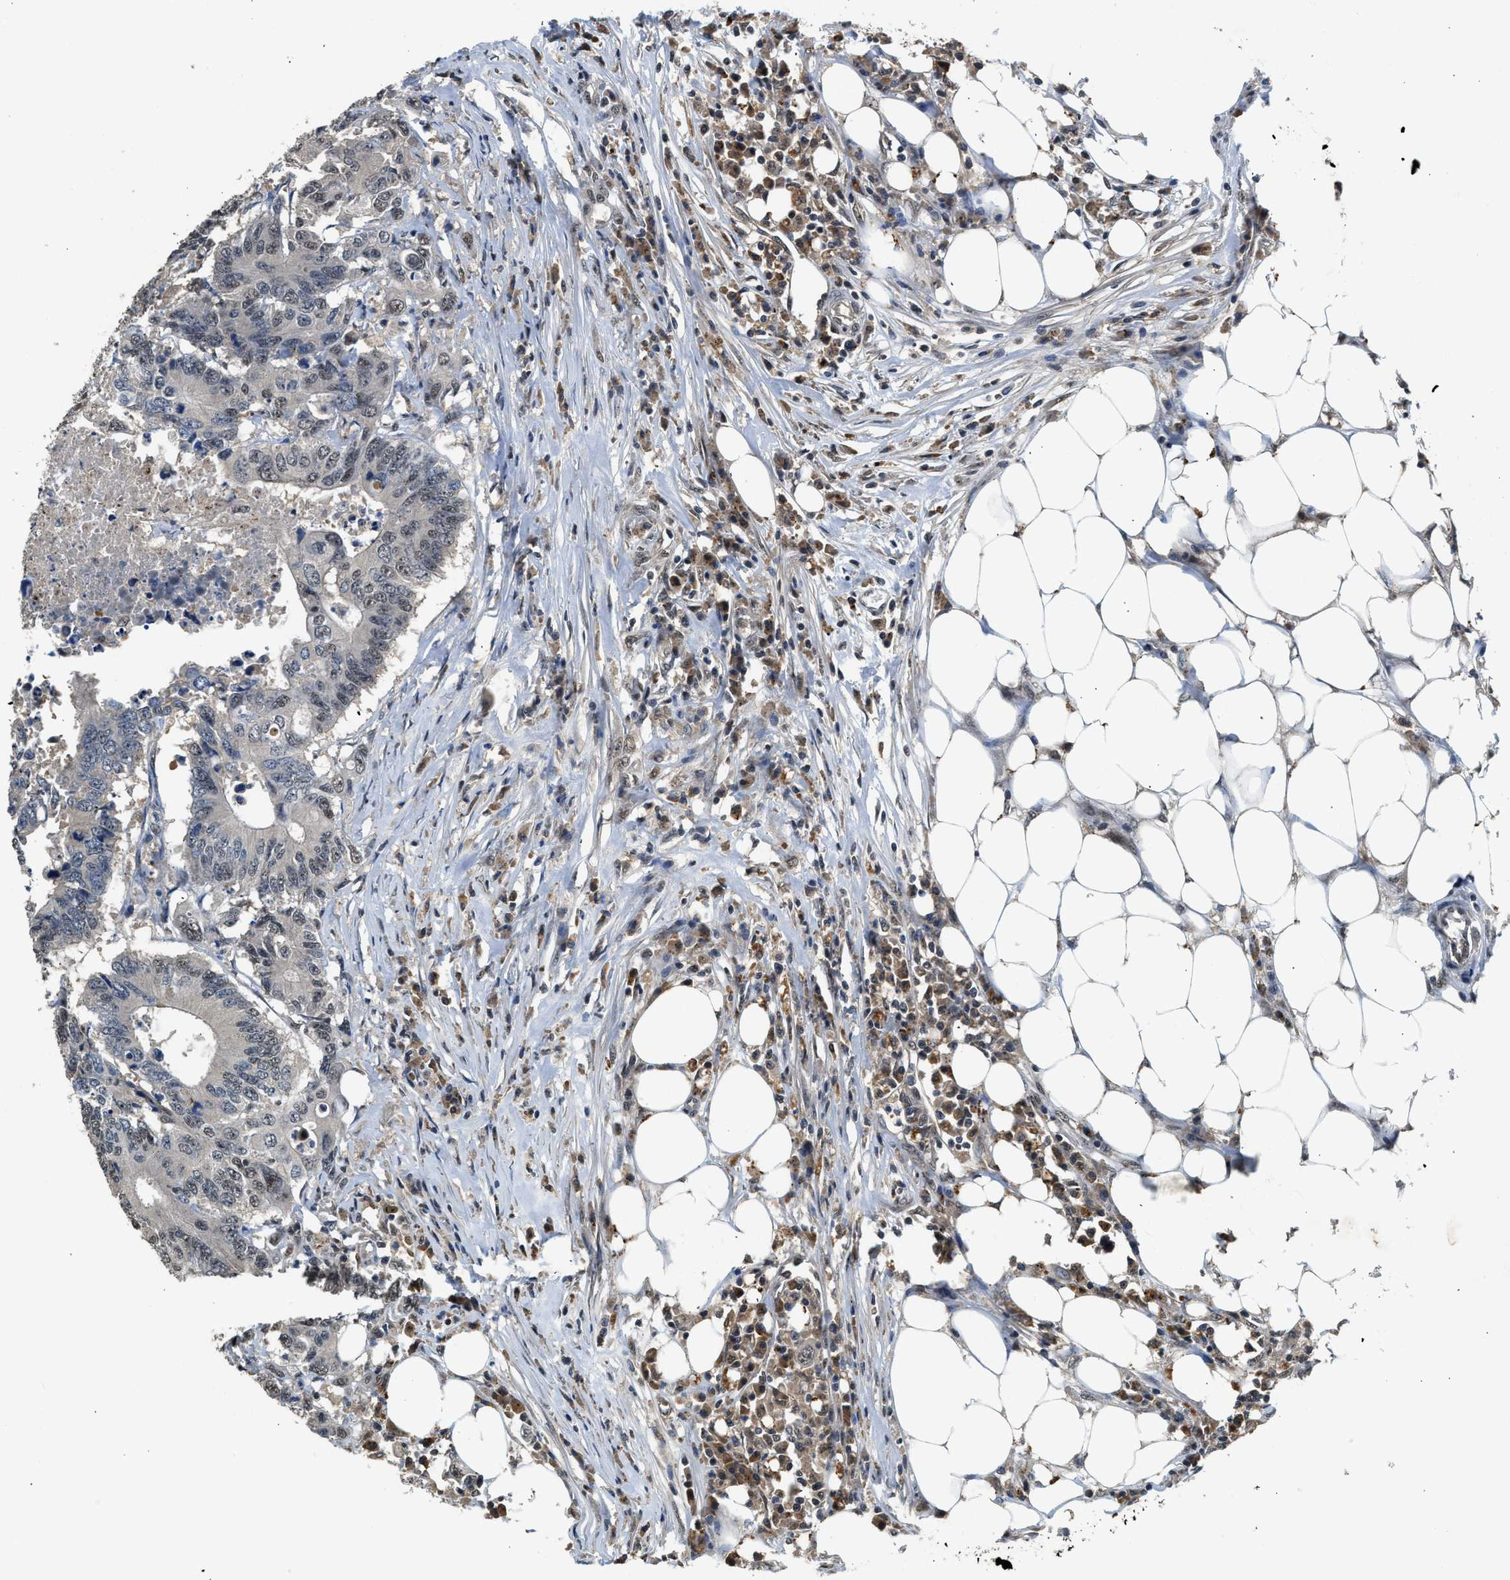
{"staining": {"intensity": "moderate", "quantity": "<25%", "location": "nuclear"}, "tissue": "colorectal cancer", "cell_type": "Tumor cells", "image_type": "cancer", "snomed": [{"axis": "morphology", "description": "Adenocarcinoma, NOS"}, {"axis": "topography", "description": "Colon"}], "caption": "Colorectal adenocarcinoma stained with DAB (3,3'-diaminobenzidine) IHC exhibits low levels of moderate nuclear positivity in approximately <25% of tumor cells.", "gene": "SLC15A4", "patient": {"sex": "male", "age": 71}}